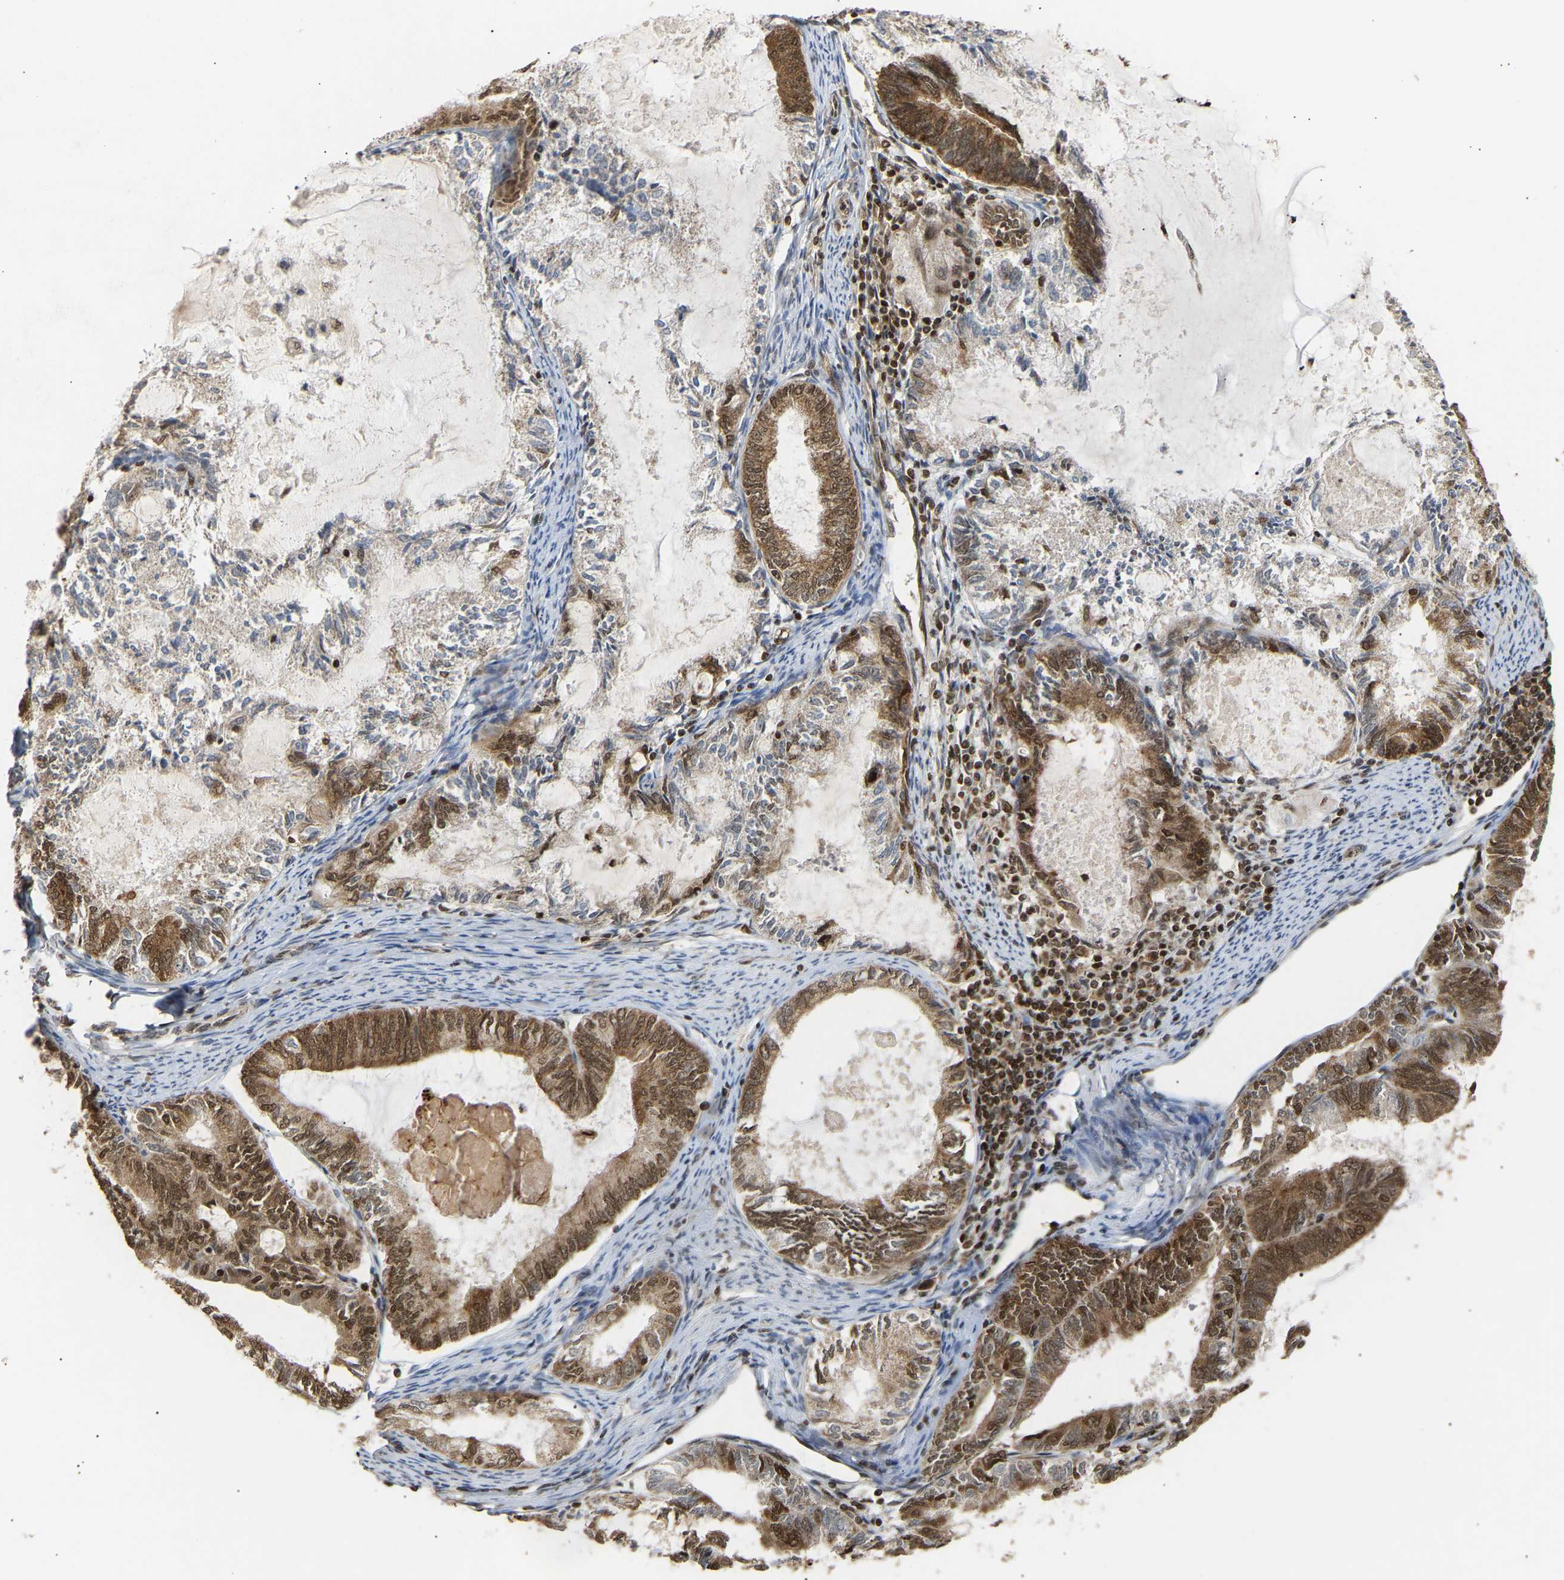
{"staining": {"intensity": "moderate", "quantity": "25%-75%", "location": "cytoplasmic/membranous,nuclear"}, "tissue": "endometrial cancer", "cell_type": "Tumor cells", "image_type": "cancer", "snomed": [{"axis": "morphology", "description": "Adenocarcinoma, NOS"}, {"axis": "topography", "description": "Endometrium"}], "caption": "Endometrial cancer (adenocarcinoma) was stained to show a protein in brown. There is medium levels of moderate cytoplasmic/membranous and nuclear positivity in about 25%-75% of tumor cells.", "gene": "ALYREF", "patient": {"sex": "female", "age": 86}}